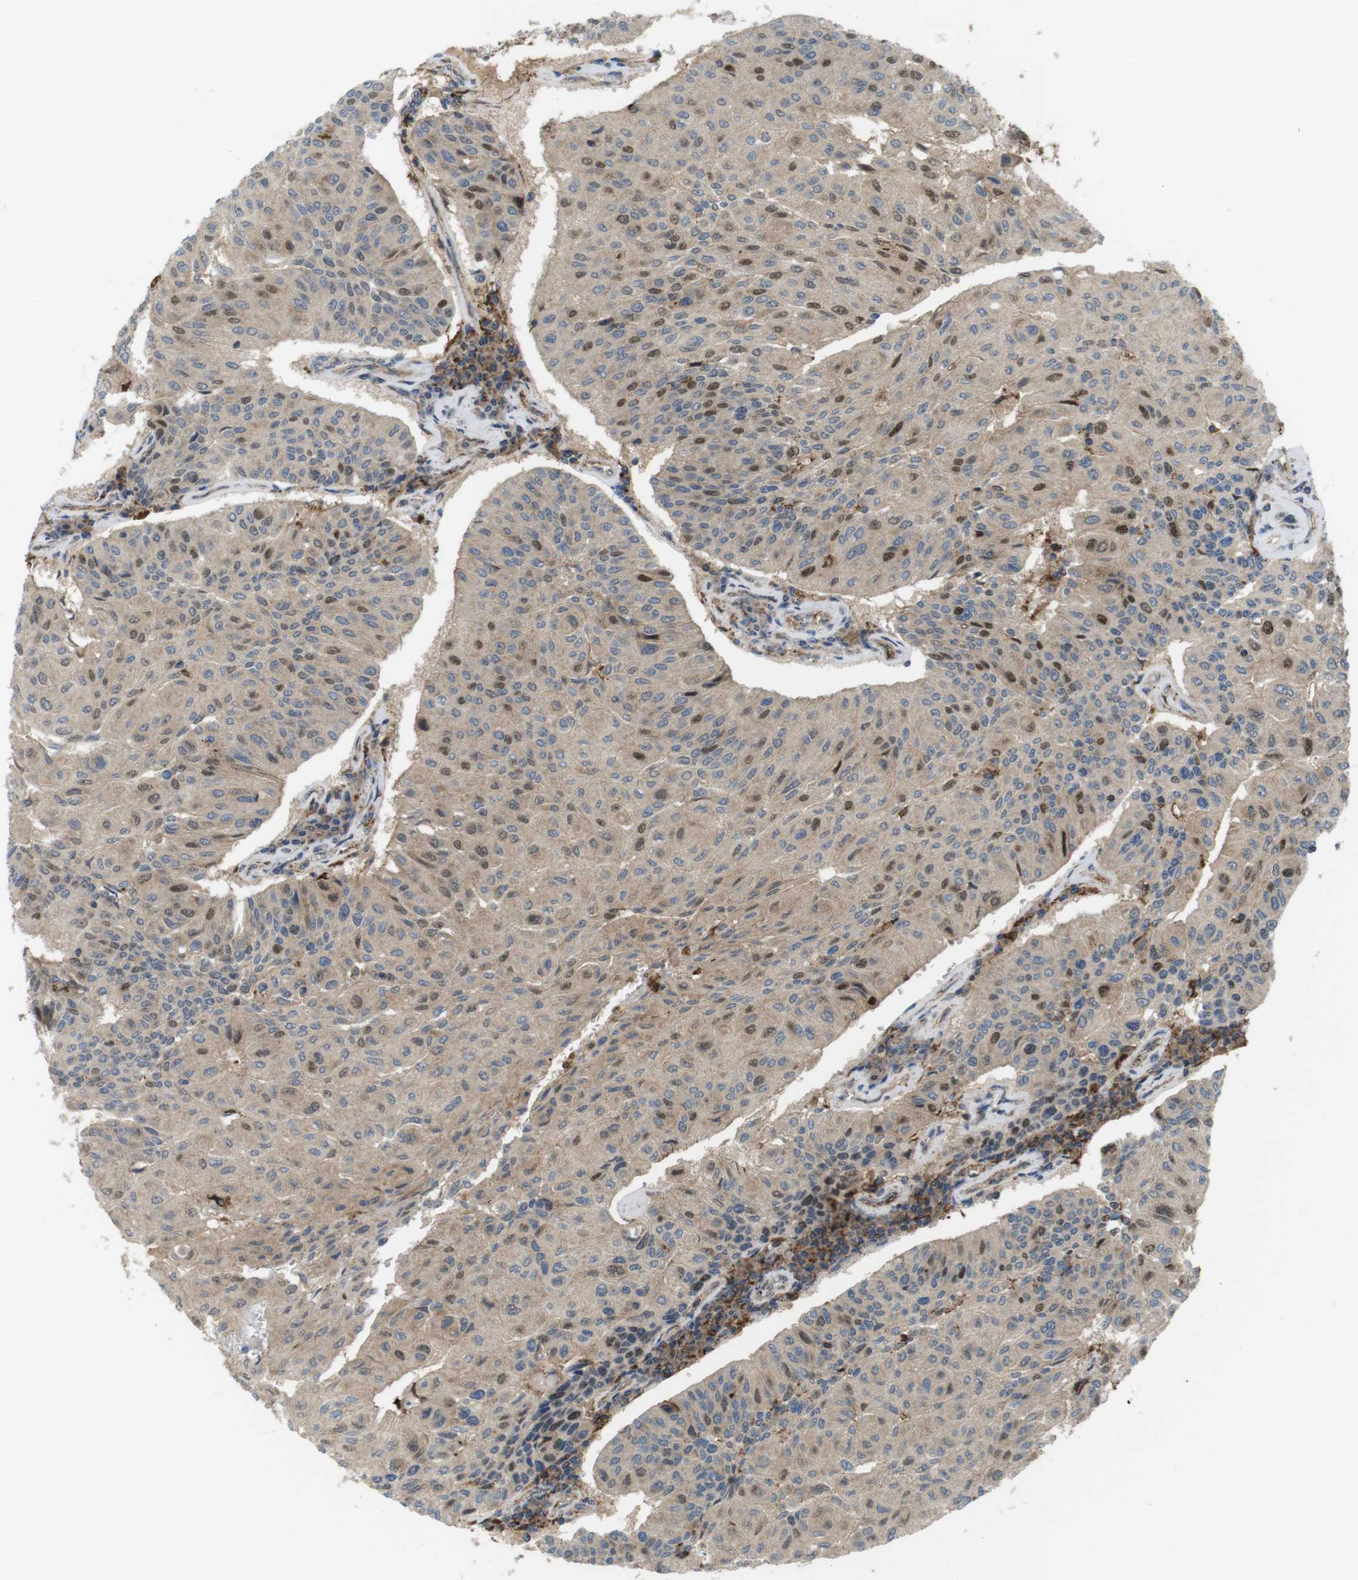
{"staining": {"intensity": "strong", "quantity": "<25%", "location": "cytoplasmic/membranous,nuclear"}, "tissue": "urothelial cancer", "cell_type": "Tumor cells", "image_type": "cancer", "snomed": [{"axis": "morphology", "description": "Urothelial carcinoma, High grade"}, {"axis": "topography", "description": "Urinary bladder"}], "caption": "The photomicrograph shows staining of high-grade urothelial carcinoma, revealing strong cytoplasmic/membranous and nuclear protein staining (brown color) within tumor cells.", "gene": "DDAH2", "patient": {"sex": "male", "age": 66}}